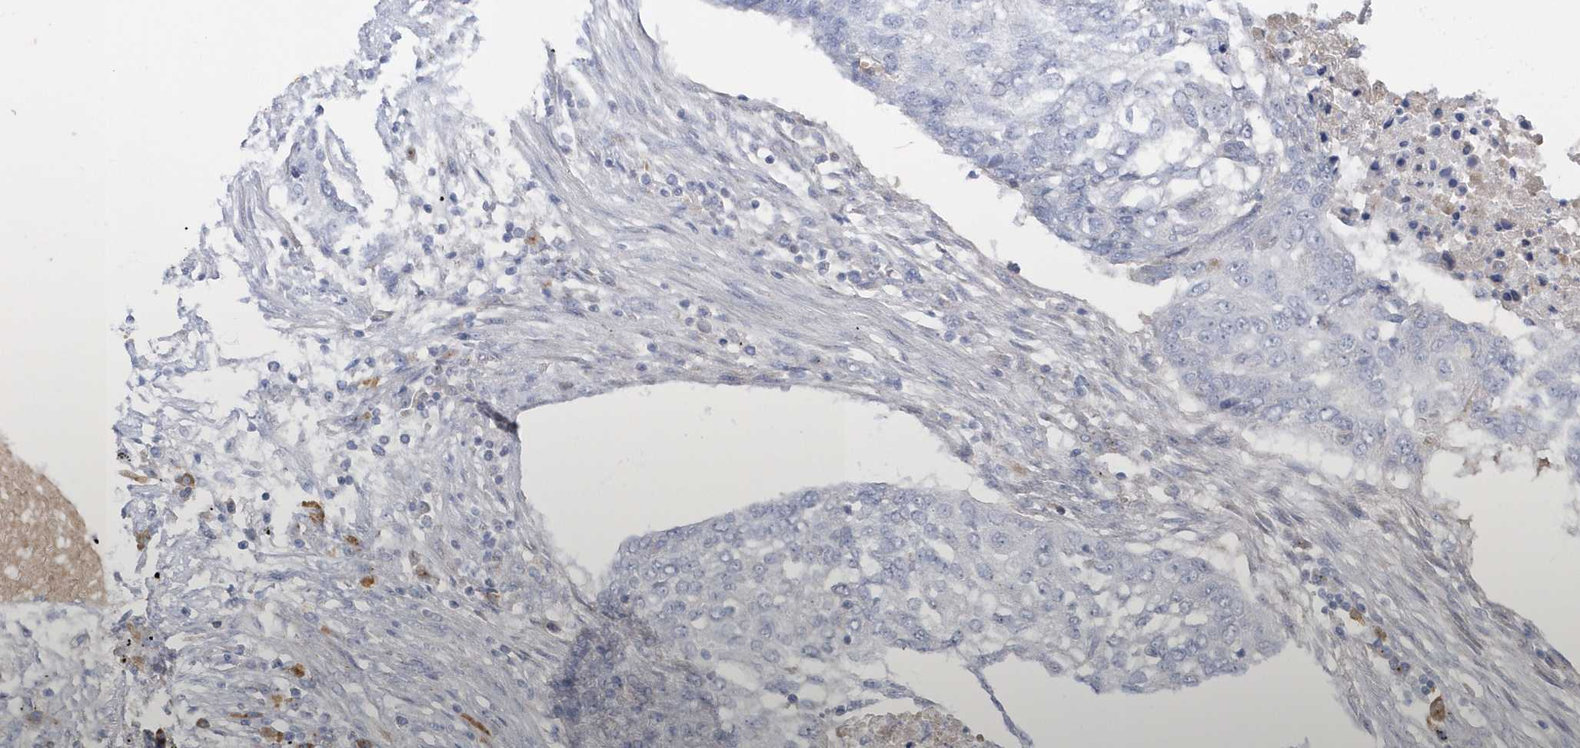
{"staining": {"intensity": "negative", "quantity": "none", "location": "none"}, "tissue": "lung cancer", "cell_type": "Tumor cells", "image_type": "cancer", "snomed": [{"axis": "morphology", "description": "Squamous cell carcinoma, NOS"}, {"axis": "topography", "description": "Lung"}], "caption": "Tumor cells show no significant protein expression in lung squamous cell carcinoma.", "gene": "SEMA3D", "patient": {"sex": "female", "age": 63}}